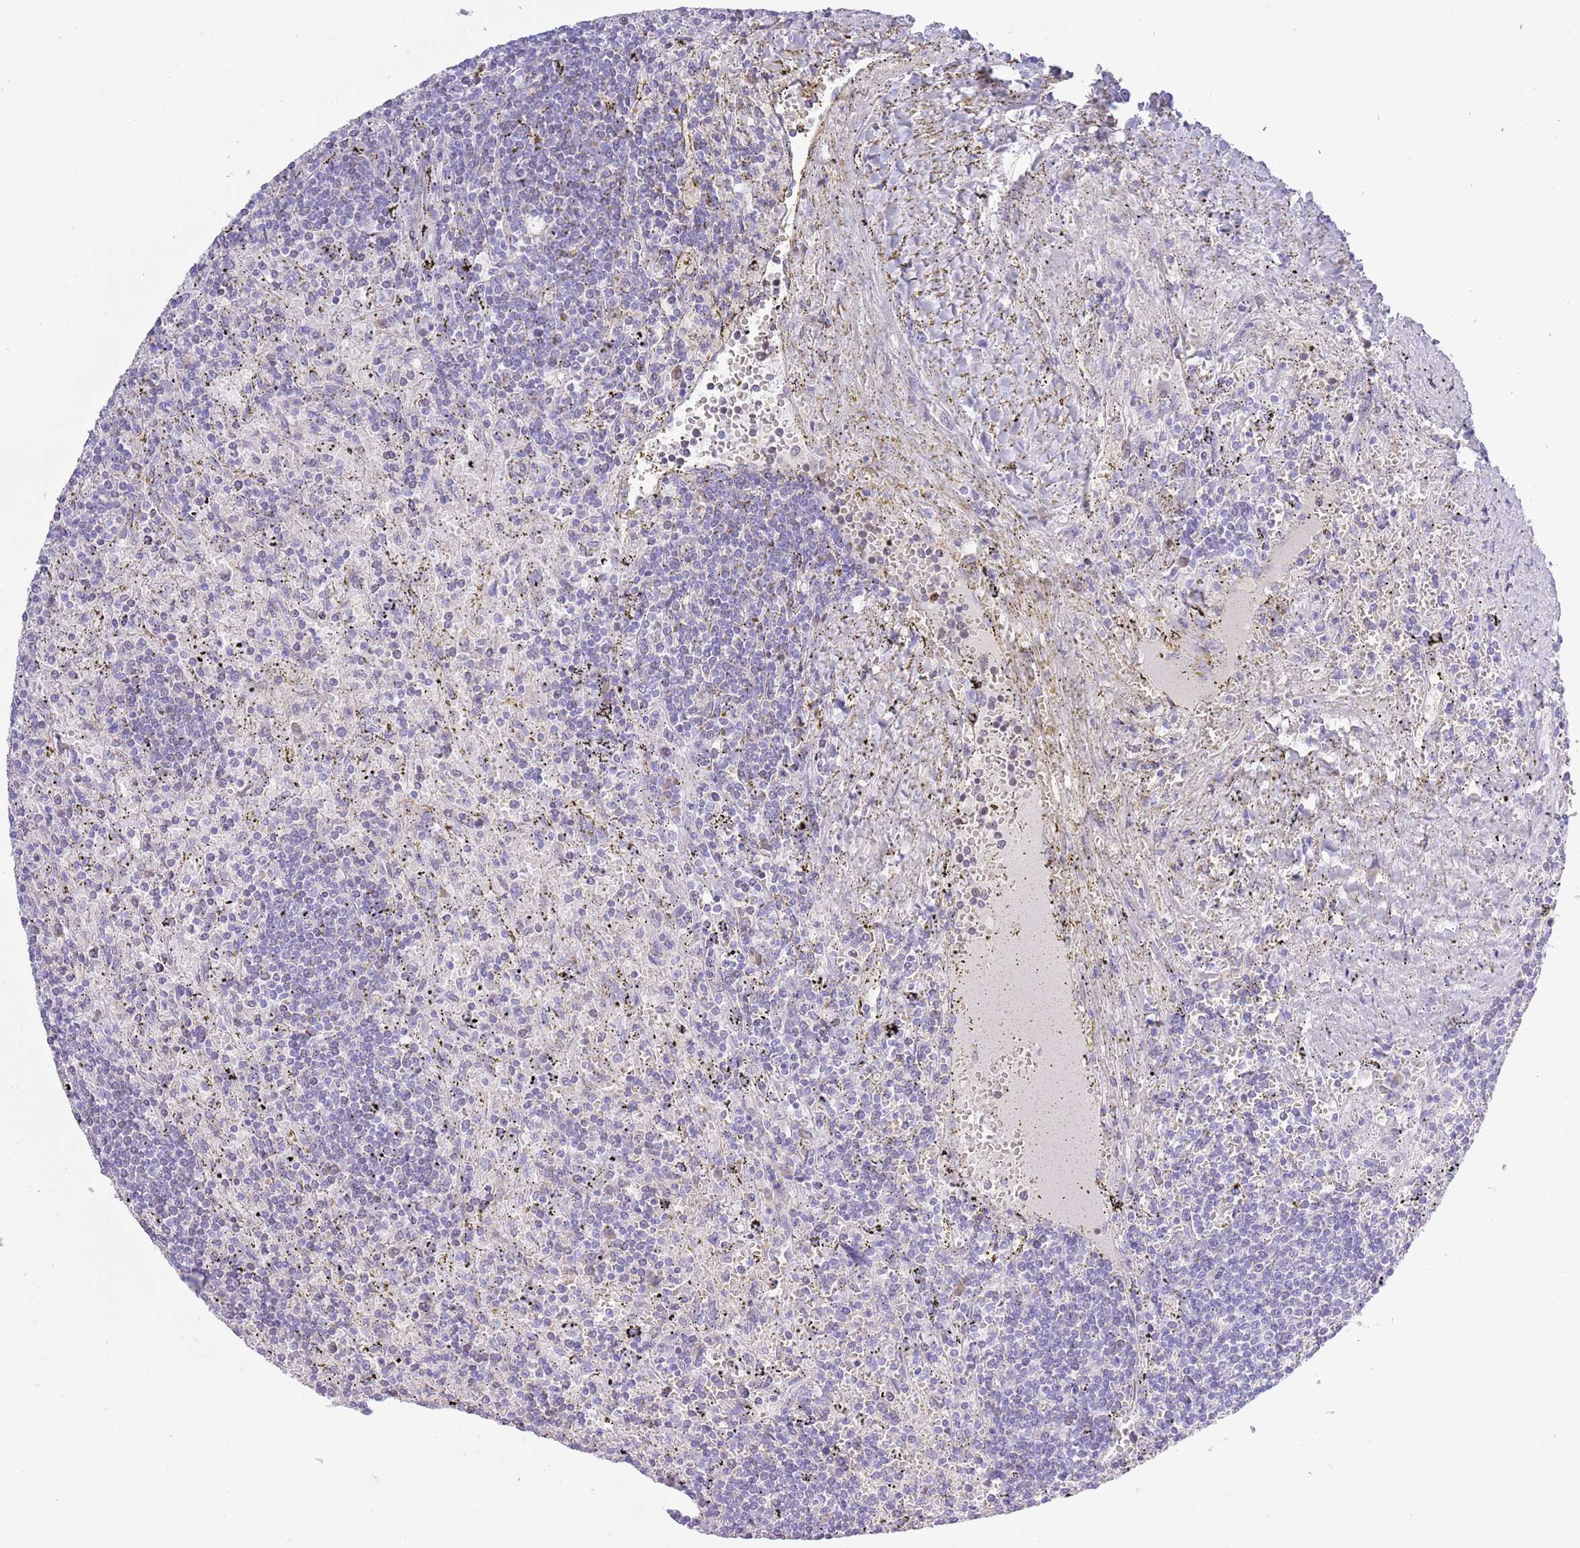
{"staining": {"intensity": "negative", "quantity": "none", "location": "none"}, "tissue": "lymphoma", "cell_type": "Tumor cells", "image_type": "cancer", "snomed": [{"axis": "morphology", "description": "Malignant lymphoma, non-Hodgkin's type, Low grade"}, {"axis": "topography", "description": "Spleen"}], "caption": "Immunohistochemistry of lymphoma demonstrates no positivity in tumor cells.", "gene": "ACR", "patient": {"sex": "male", "age": 76}}